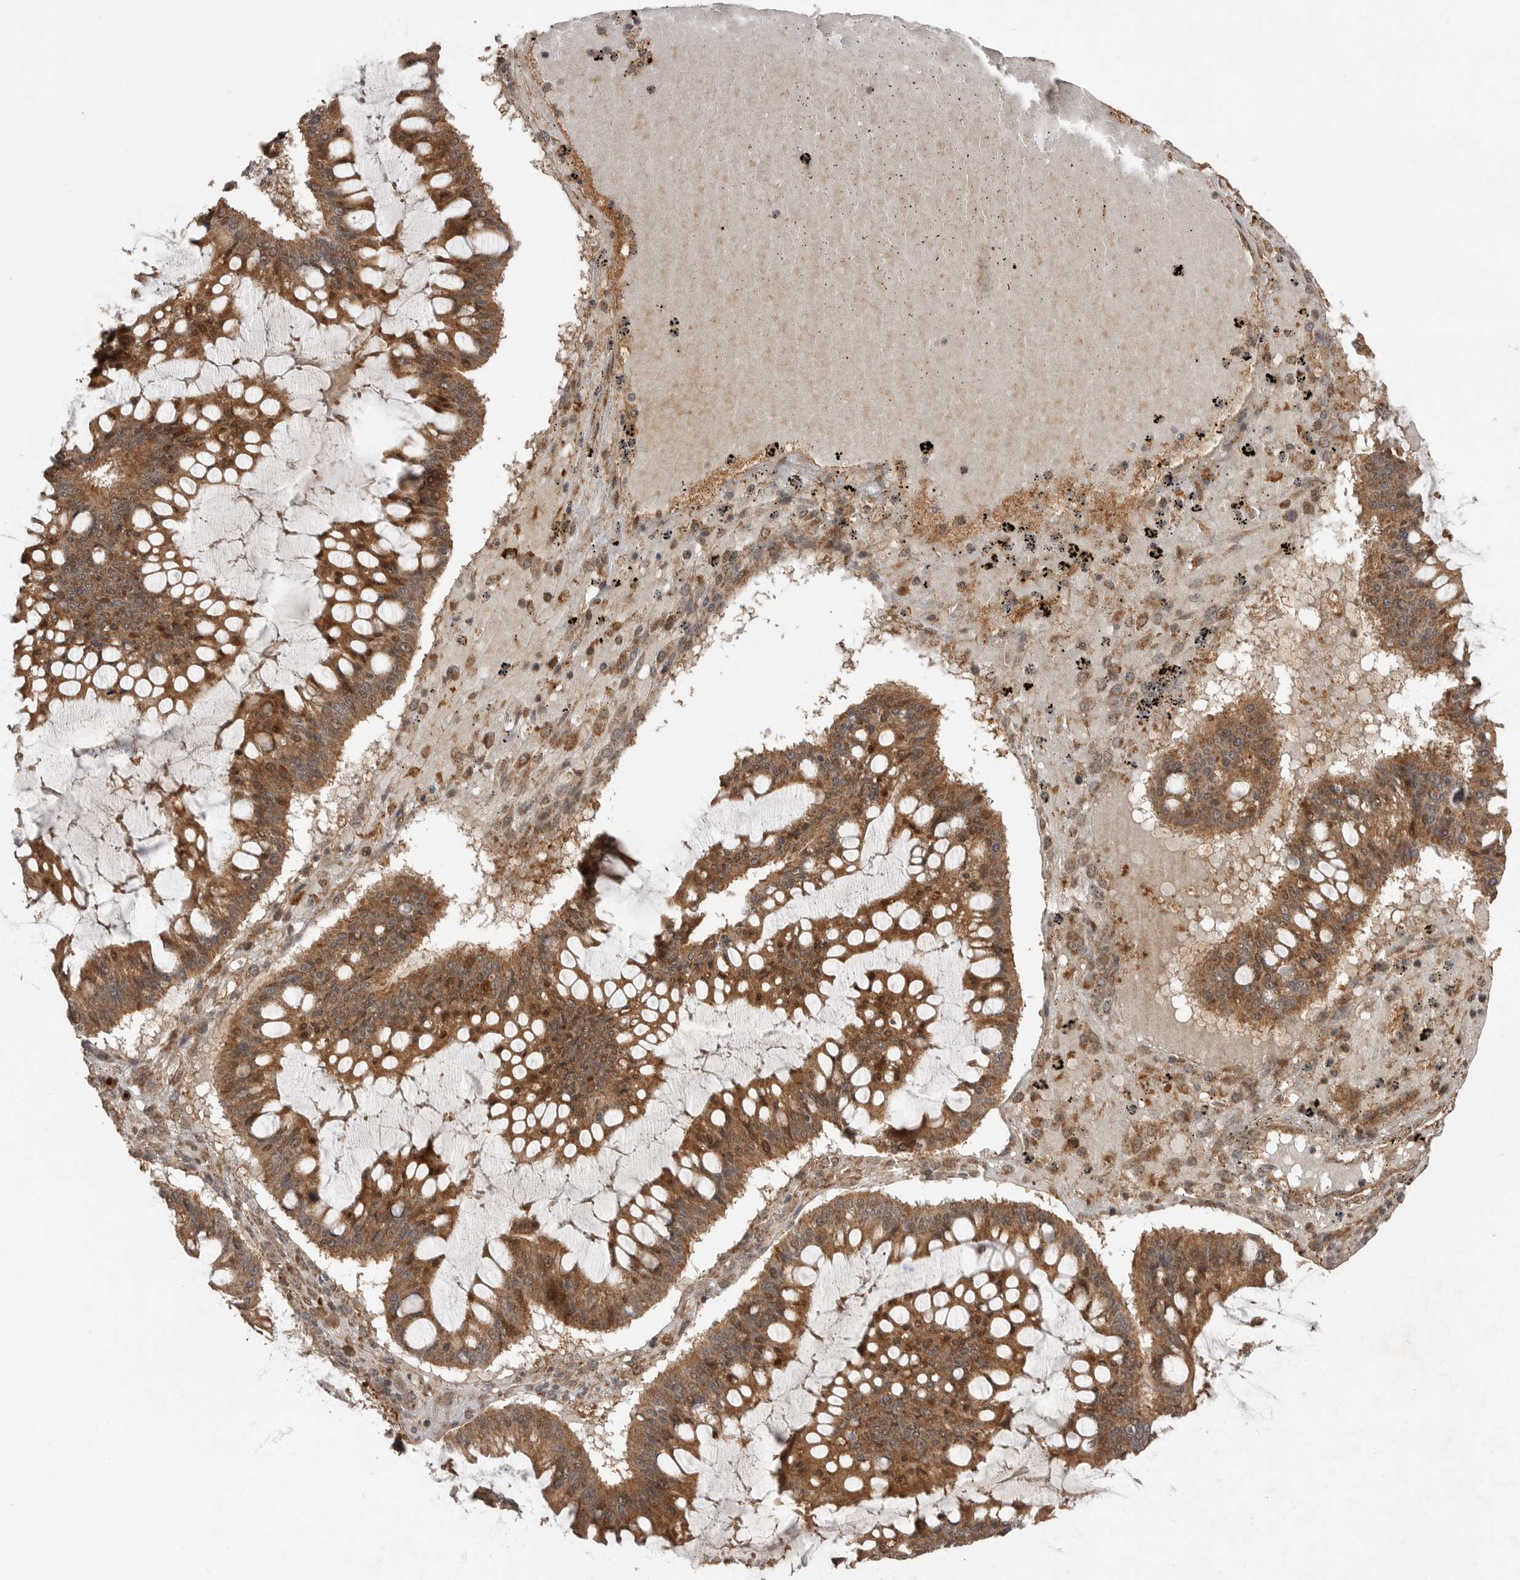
{"staining": {"intensity": "moderate", "quantity": ">75%", "location": "cytoplasmic/membranous,nuclear"}, "tissue": "ovarian cancer", "cell_type": "Tumor cells", "image_type": "cancer", "snomed": [{"axis": "morphology", "description": "Cystadenocarcinoma, mucinous, NOS"}, {"axis": "topography", "description": "Ovary"}], "caption": "This image displays IHC staining of ovarian cancer, with medium moderate cytoplasmic/membranous and nuclear positivity in approximately >75% of tumor cells.", "gene": "BOC", "patient": {"sex": "female", "age": 73}}